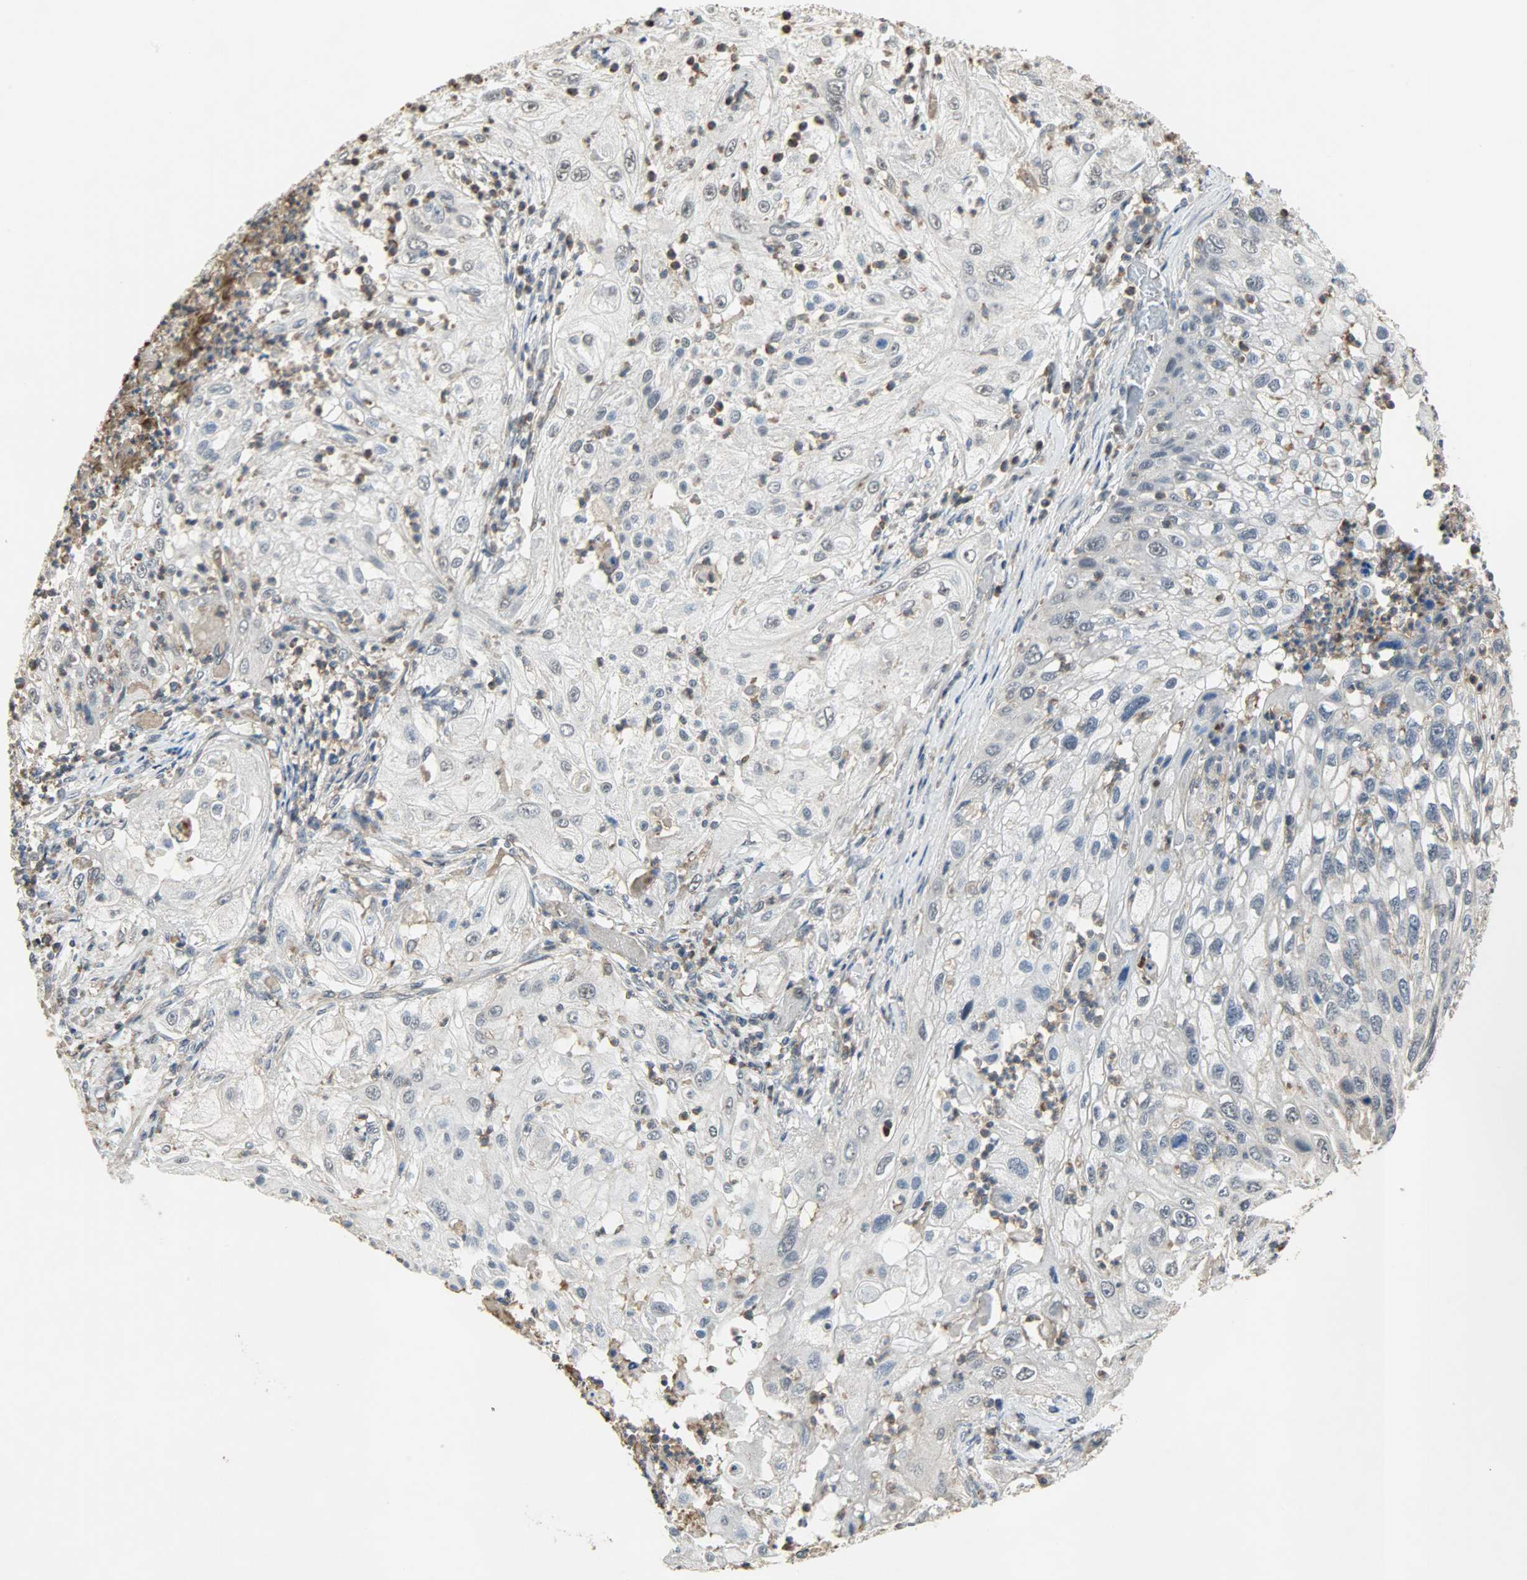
{"staining": {"intensity": "negative", "quantity": "none", "location": "none"}, "tissue": "lung cancer", "cell_type": "Tumor cells", "image_type": "cancer", "snomed": [{"axis": "morphology", "description": "Inflammation, NOS"}, {"axis": "morphology", "description": "Squamous cell carcinoma, NOS"}, {"axis": "topography", "description": "Lymph node"}, {"axis": "topography", "description": "Soft tissue"}, {"axis": "topography", "description": "Lung"}], "caption": "Human squamous cell carcinoma (lung) stained for a protein using IHC displays no expression in tumor cells.", "gene": "SKAP2", "patient": {"sex": "male", "age": 66}}